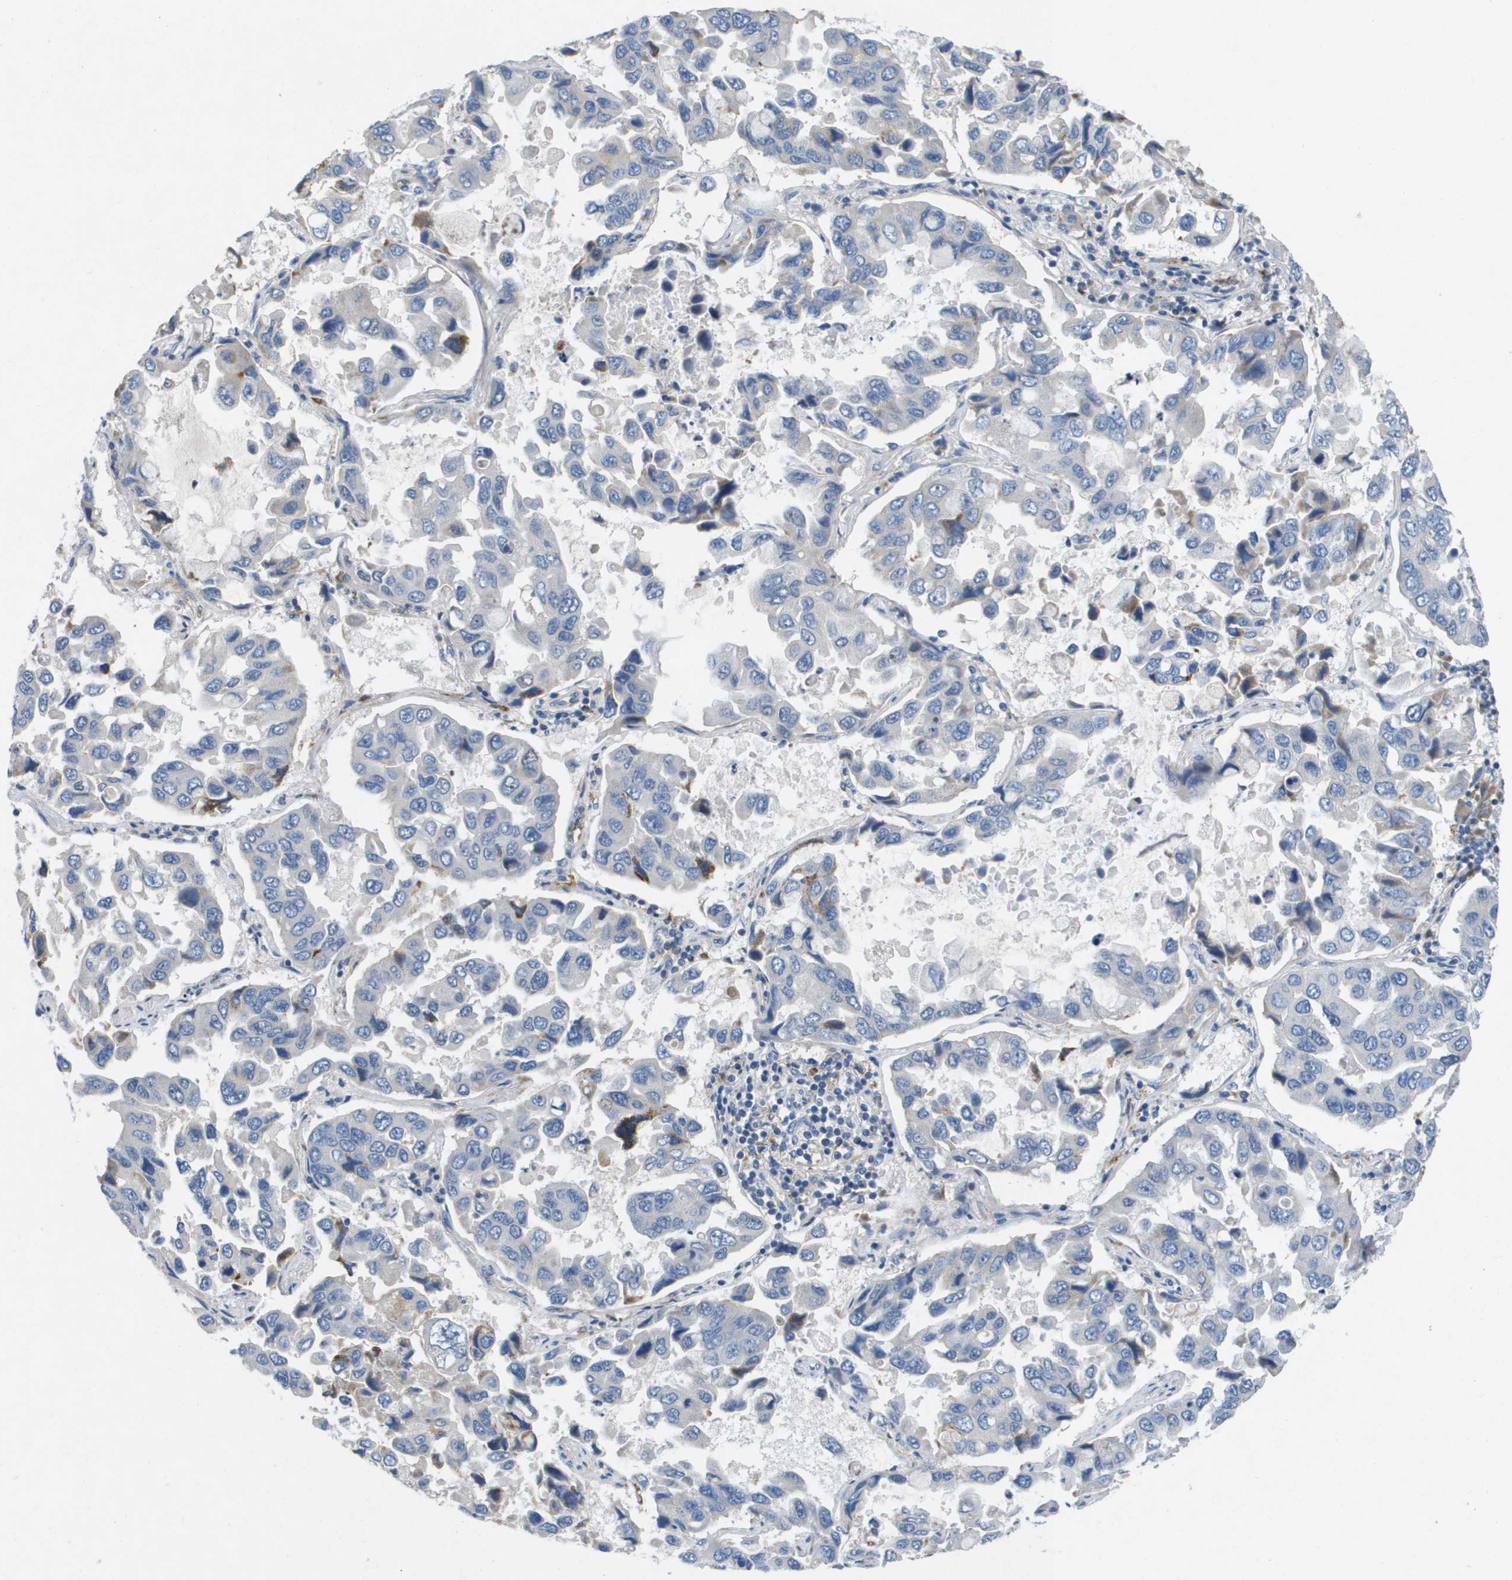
{"staining": {"intensity": "negative", "quantity": "none", "location": "none"}, "tissue": "lung cancer", "cell_type": "Tumor cells", "image_type": "cancer", "snomed": [{"axis": "morphology", "description": "Adenocarcinoma, NOS"}, {"axis": "topography", "description": "Lung"}], "caption": "There is no significant positivity in tumor cells of lung adenocarcinoma. The staining was performed using DAB (3,3'-diaminobenzidine) to visualize the protein expression in brown, while the nuclei were stained in blue with hematoxylin (Magnification: 20x).", "gene": "B3GNT5", "patient": {"sex": "male", "age": 64}}